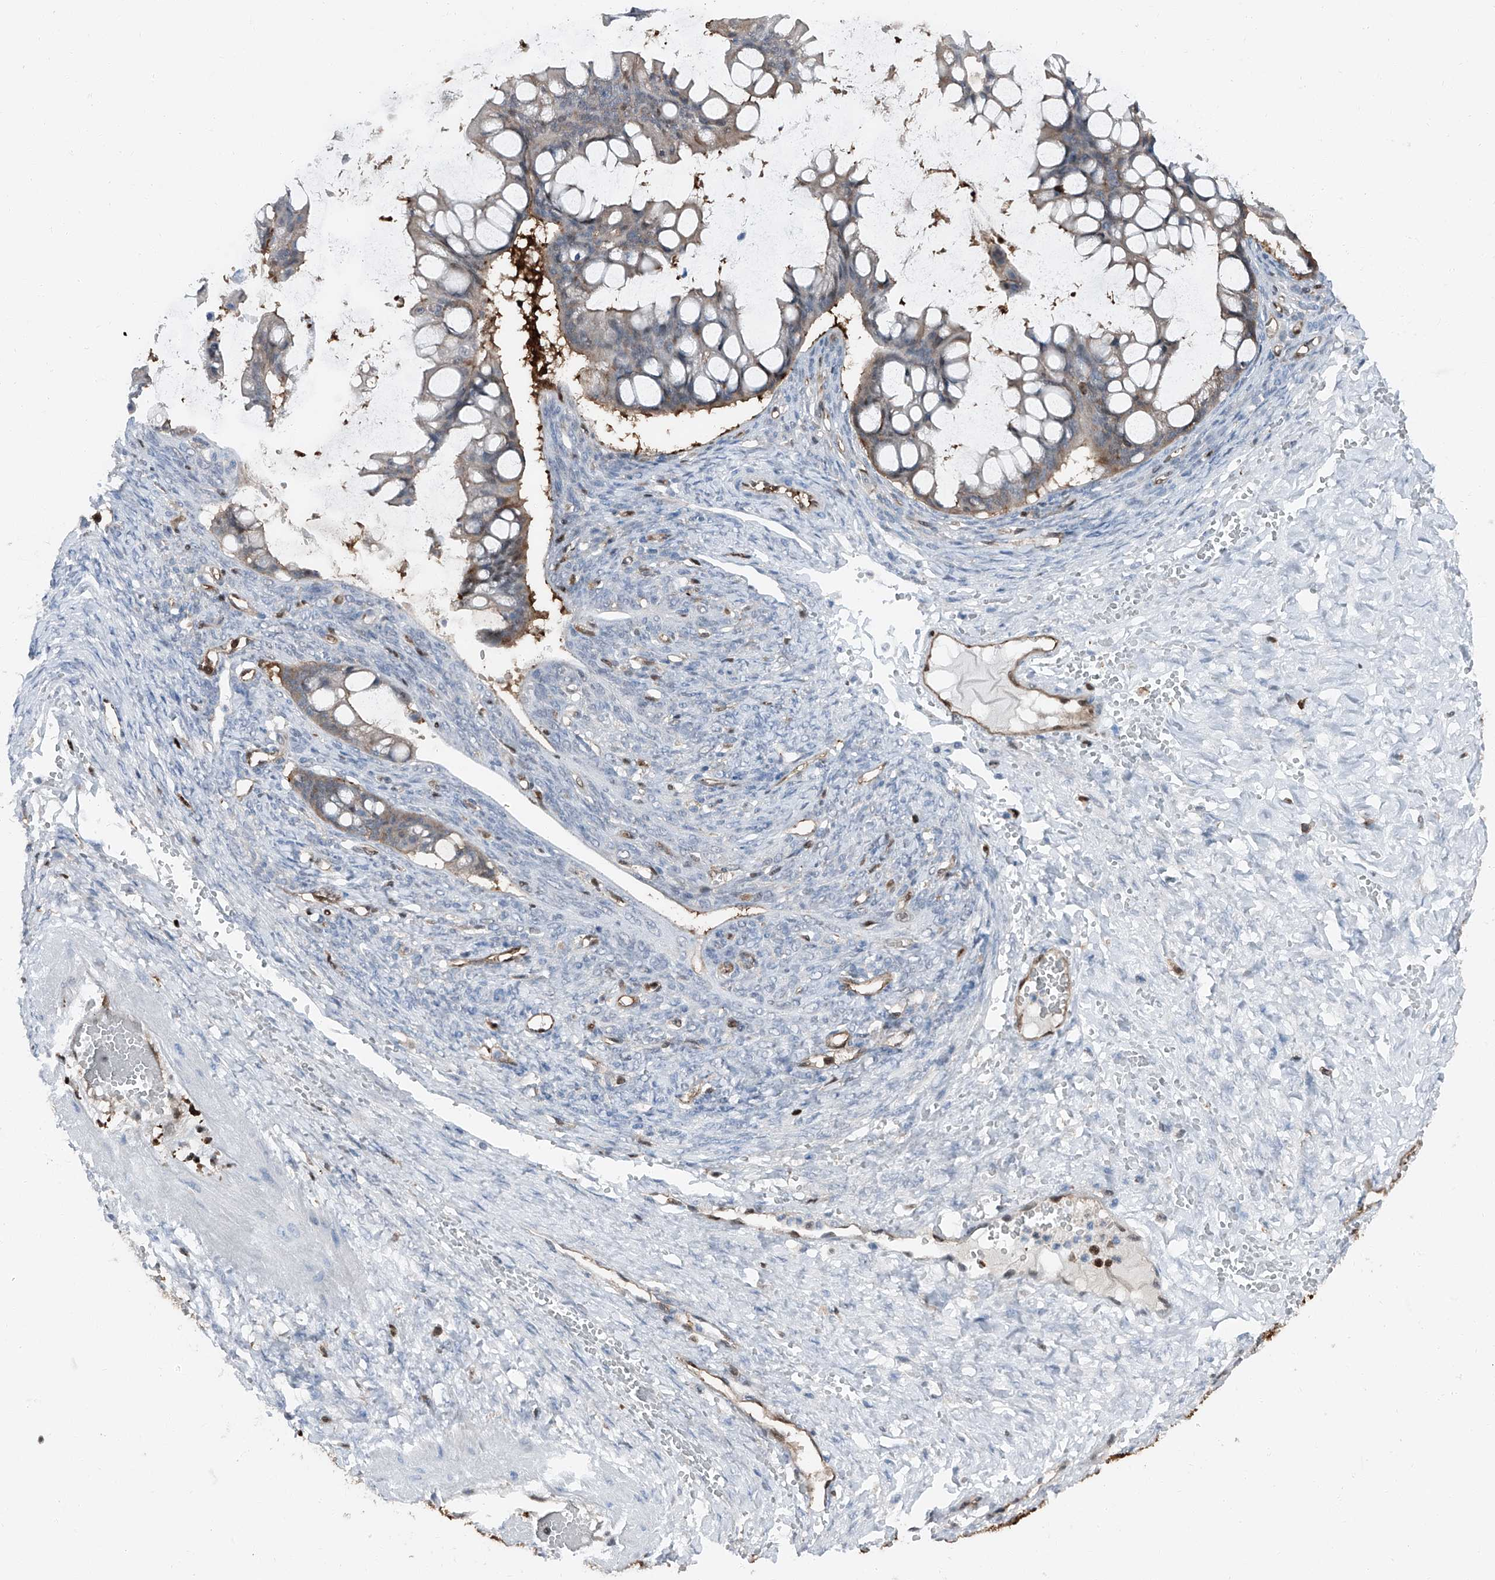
{"staining": {"intensity": "weak", "quantity": "<25%", "location": "cytoplasmic/membranous"}, "tissue": "ovarian cancer", "cell_type": "Tumor cells", "image_type": "cancer", "snomed": [{"axis": "morphology", "description": "Cystadenocarcinoma, mucinous, NOS"}, {"axis": "topography", "description": "Ovary"}], "caption": "The image reveals no staining of tumor cells in ovarian mucinous cystadenocarcinoma.", "gene": "PSMB10", "patient": {"sex": "female", "age": 73}}